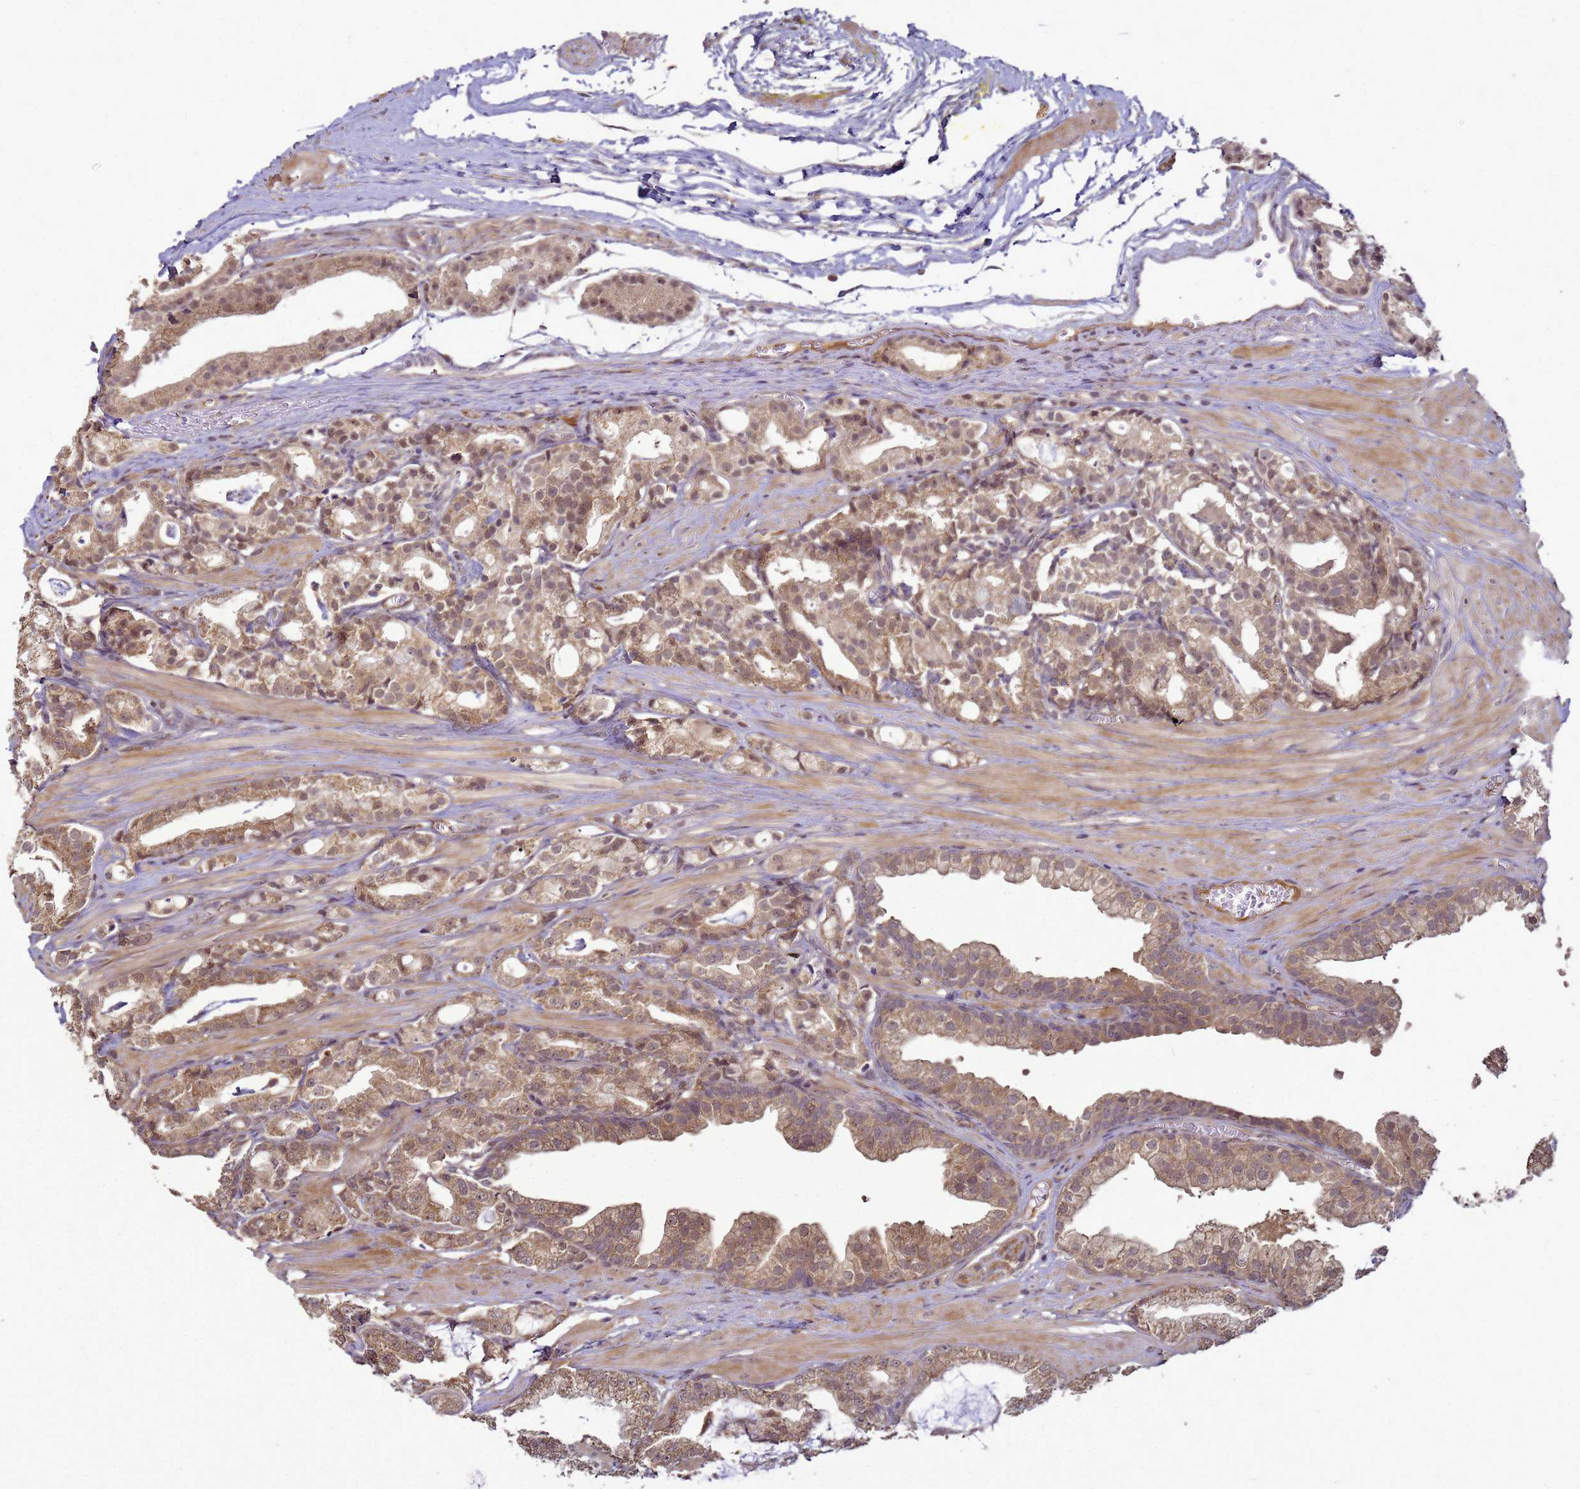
{"staining": {"intensity": "weak", "quantity": ">75%", "location": "cytoplasmic/membranous,nuclear"}, "tissue": "prostate cancer", "cell_type": "Tumor cells", "image_type": "cancer", "snomed": [{"axis": "morphology", "description": "Adenocarcinoma, High grade"}, {"axis": "topography", "description": "Prostate"}], "caption": "Brown immunohistochemical staining in prostate adenocarcinoma (high-grade) displays weak cytoplasmic/membranous and nuclear positivity in approximately >75% of tumor cells.", "gene": "CRBN", "patient": {"sex": "male", "age": 71}}